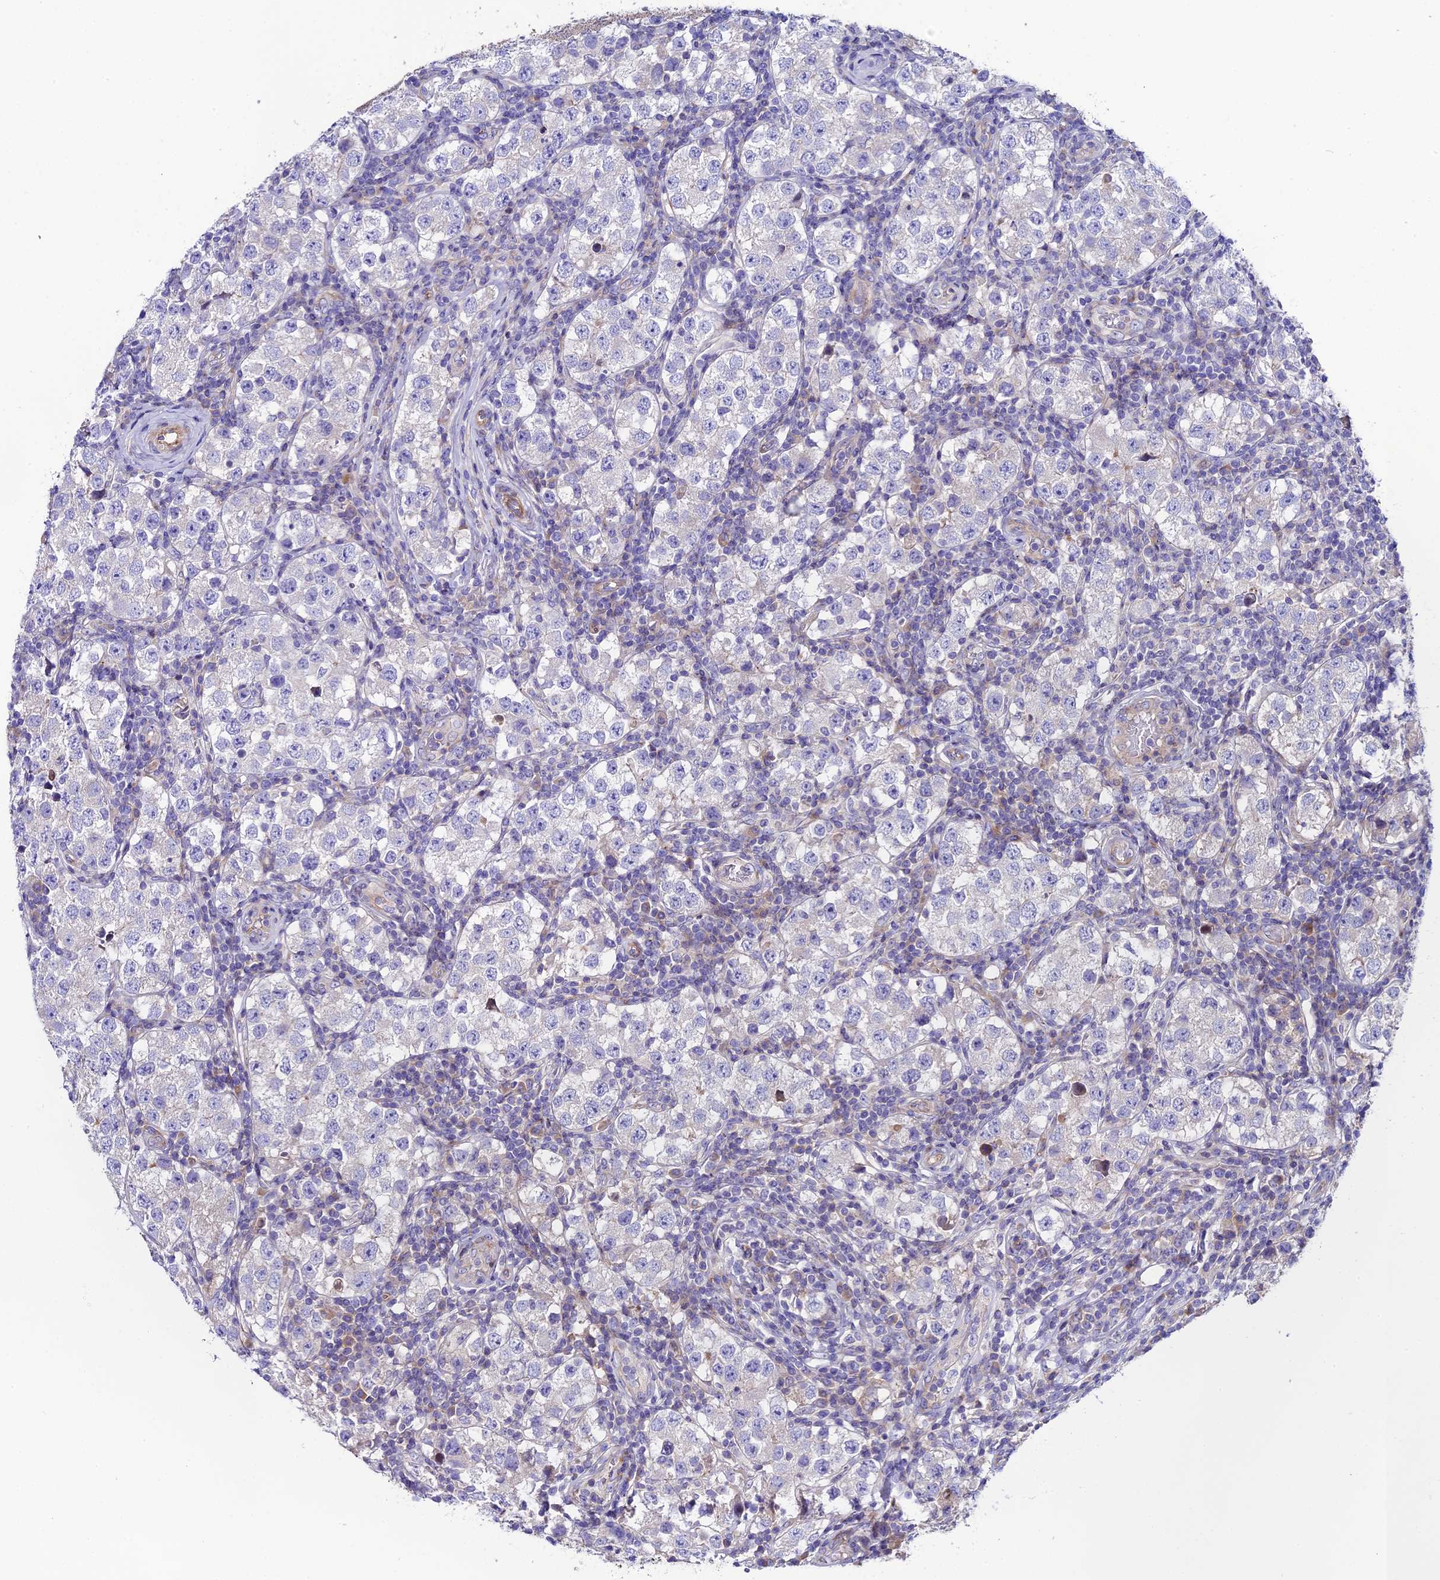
{"staining": {"intensity": "negative", "quantity": "none", "location": "none"}, "tissue": "testis cancer", "cell_type": "Tumor cells", "image_type": "cancer", "snomed": [{"axis": "morphology", "description": "Seminoma, NOS"}, {"axis": "topography", "description": "Testis"}], "caption": "Human seminoma (testis) stained for a protein using IHC shows no expression in tumor cells.", "gene": "PIGU", "patient": {"sex": "male", "age": 34}}